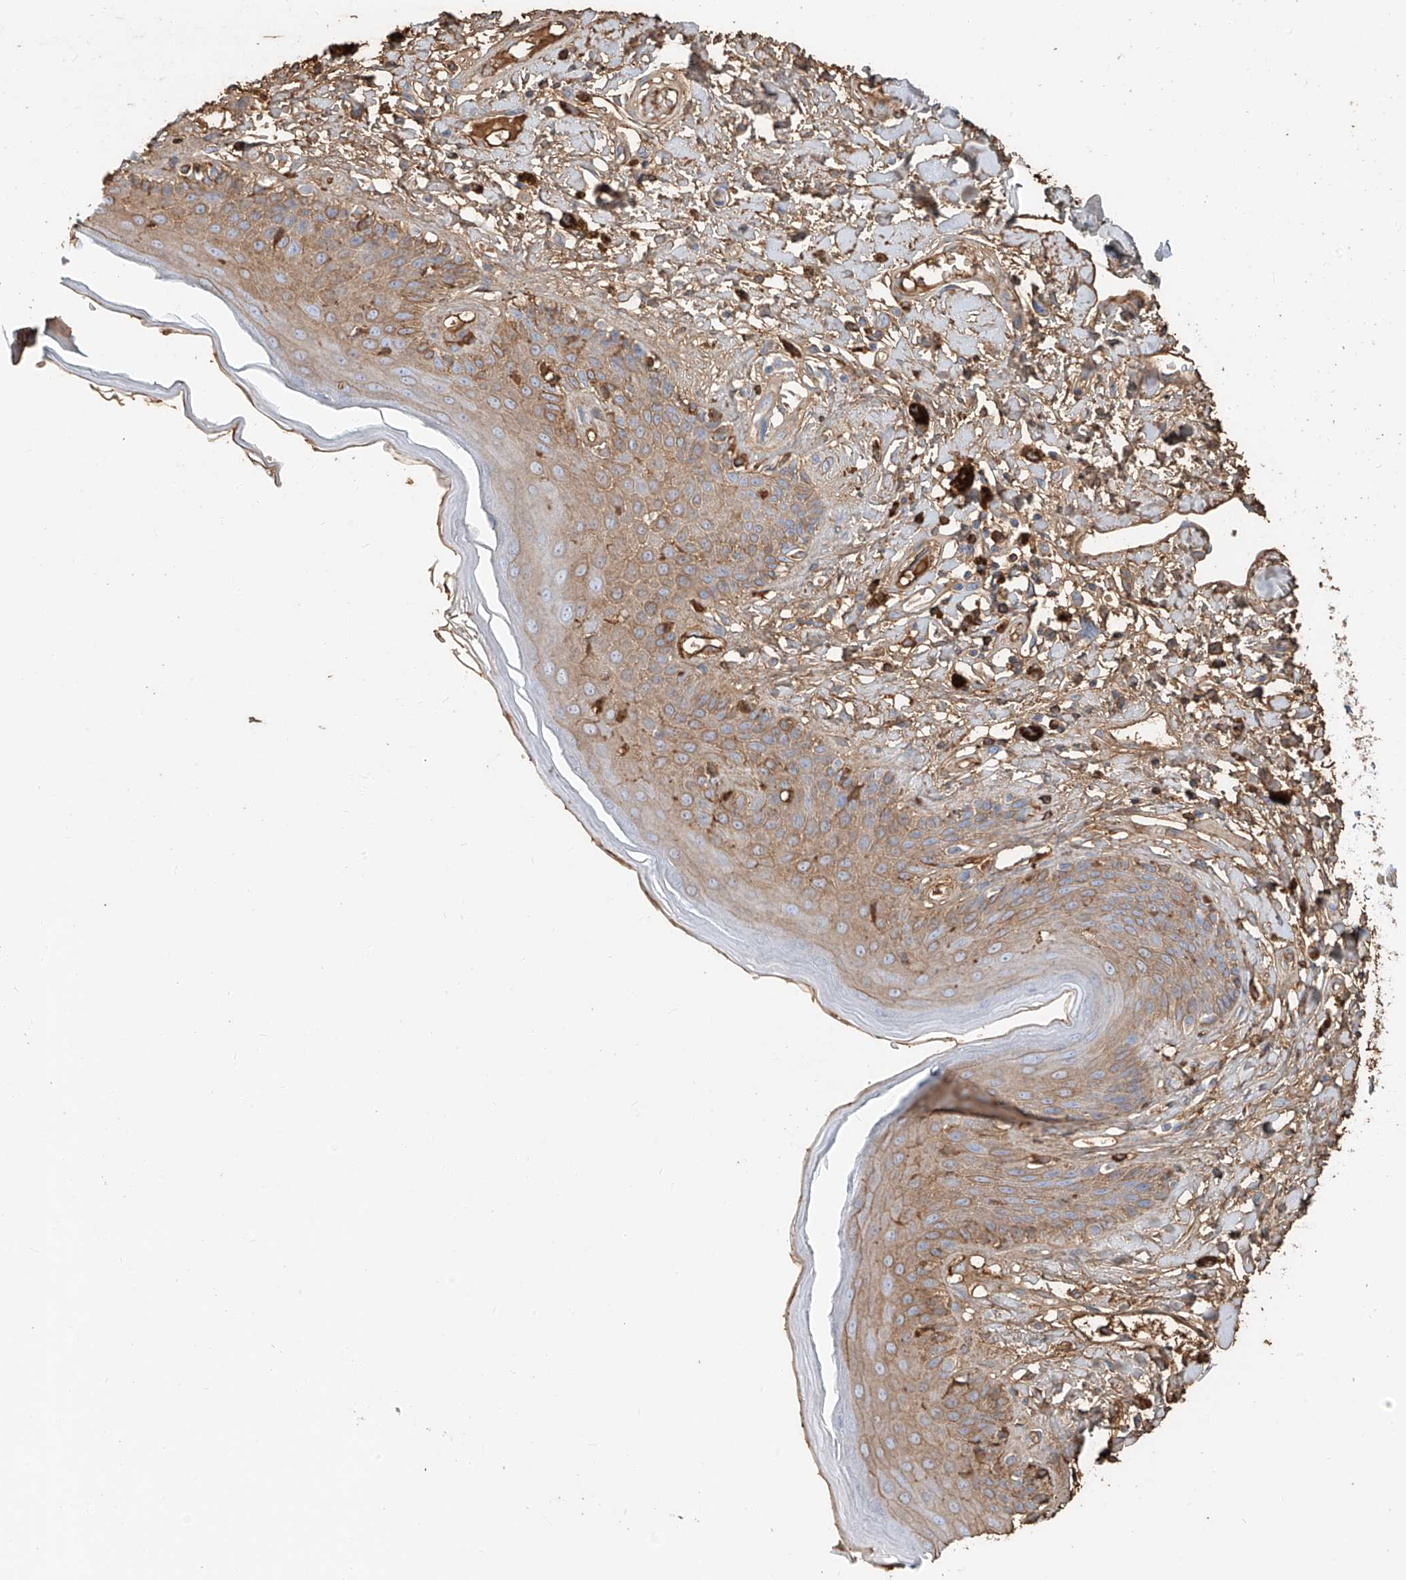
{"staining": {"intensity": "moderate", "quantity": "25%-75%", "location": "cytoplasmic/membranous"}, "tissue": "skin", "cell_type": "Epidermal cells", "image_type": "normal", "snomed": [{"axis": "morphology", "description": "Normal tissue, NOS"}, {"axis": "topography", "description": "Anal"}], "caption": "Immunohistochemistry of benign human skin demonstrates medium levels of moderate cytoplasmic/membranous staining in about 25%-75% of epidermal cells.", "gene": "ZFP30", "patient": {"sex": "female", "age": 78}}